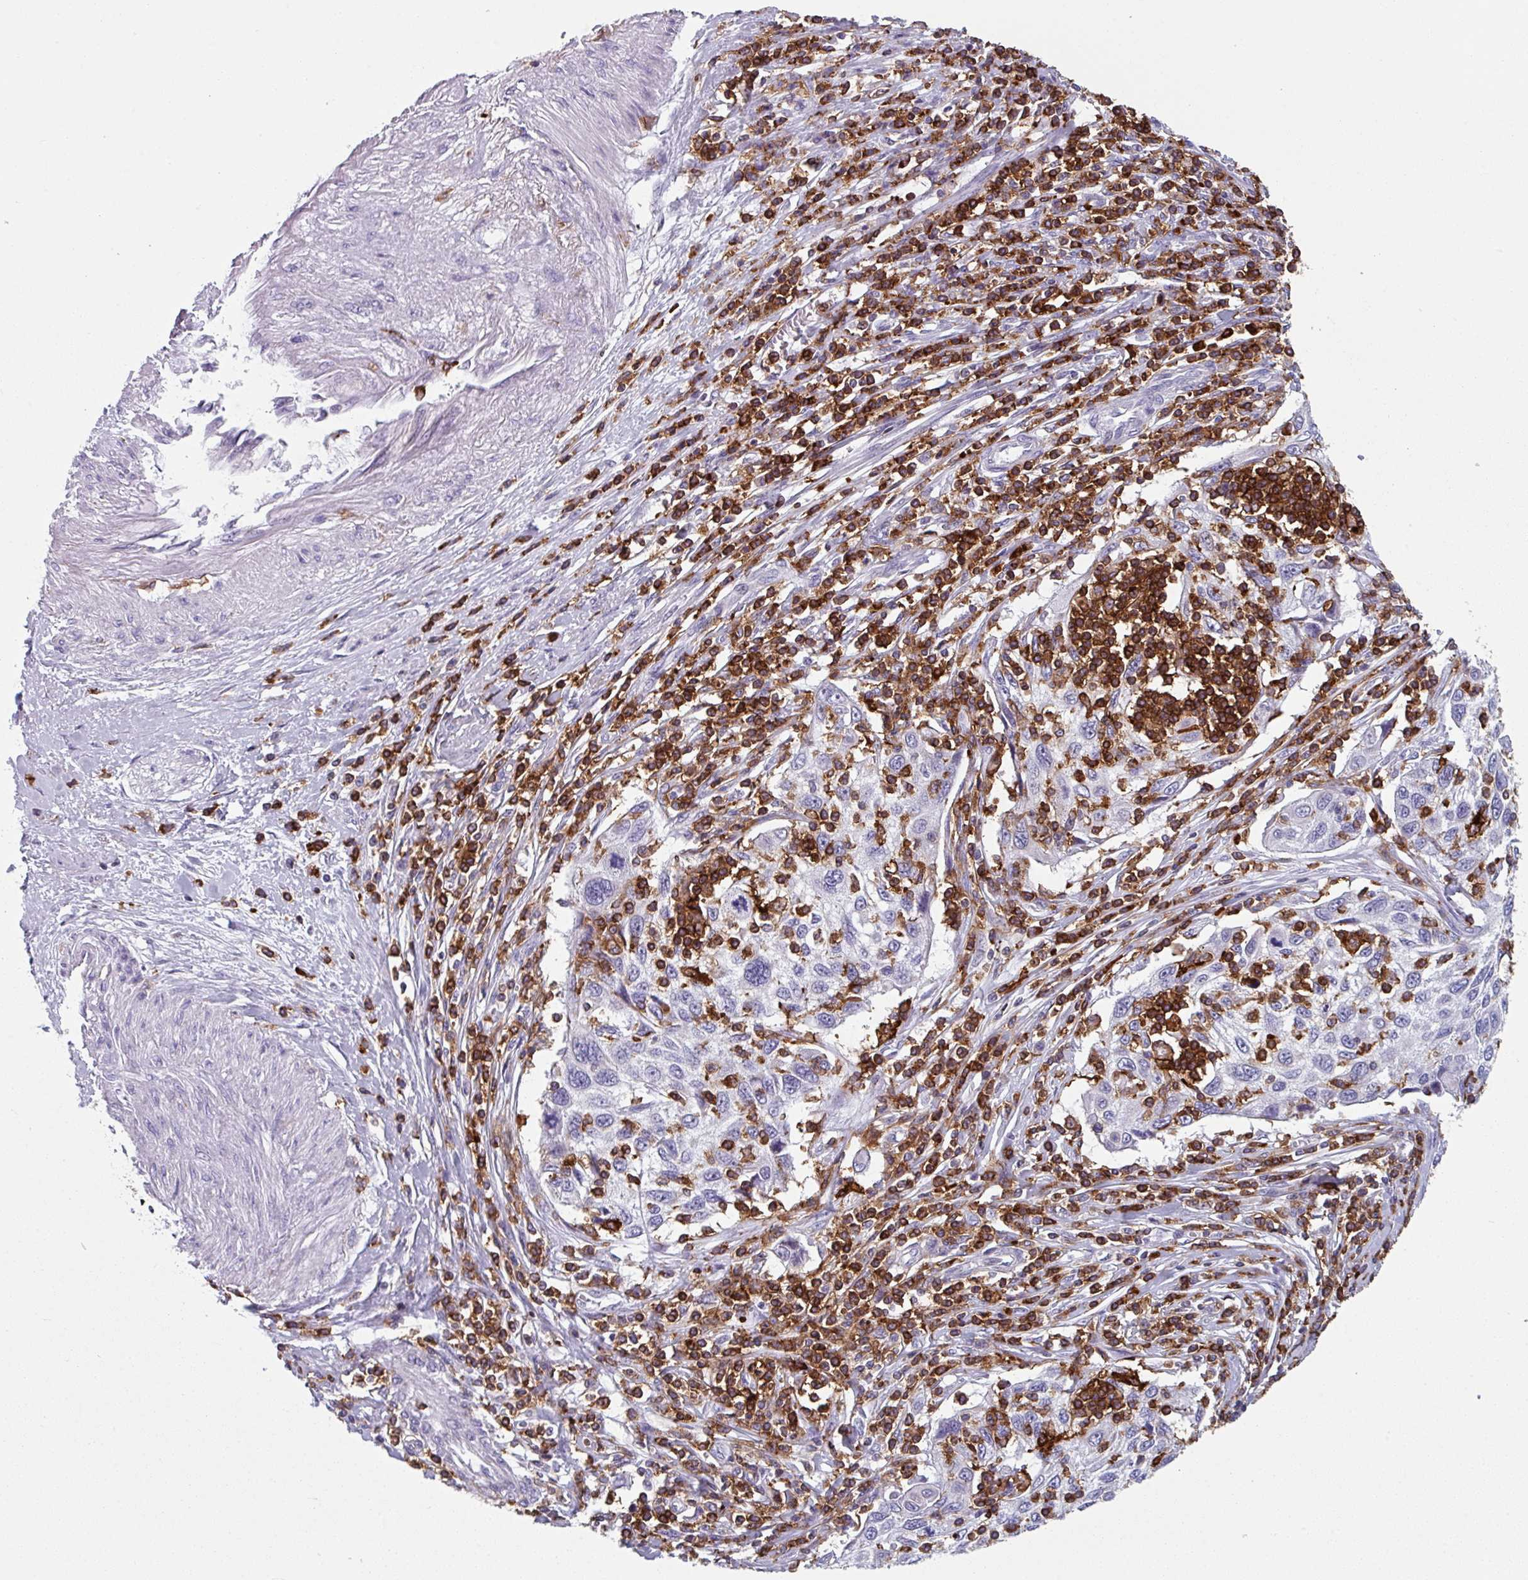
{"staining": {"intensity": "negative", "quantity": "none", "location": "none"}, "tissue": "cervical cancer", "cell_type": "Tumor cells", "image_type": "cancer", "snomed": [{"axis": "morphology", "description": "Squamous cell carcinoma, NOS"}, {"axis": "topography", "description": "Cervix"}], "caption": "The histopathology image shows no staining of tumor cells in cervical cancer (squamous cell carcinoma).", "gene": "EXOSC5", "patient": {"sex": "female", "age": 70}}